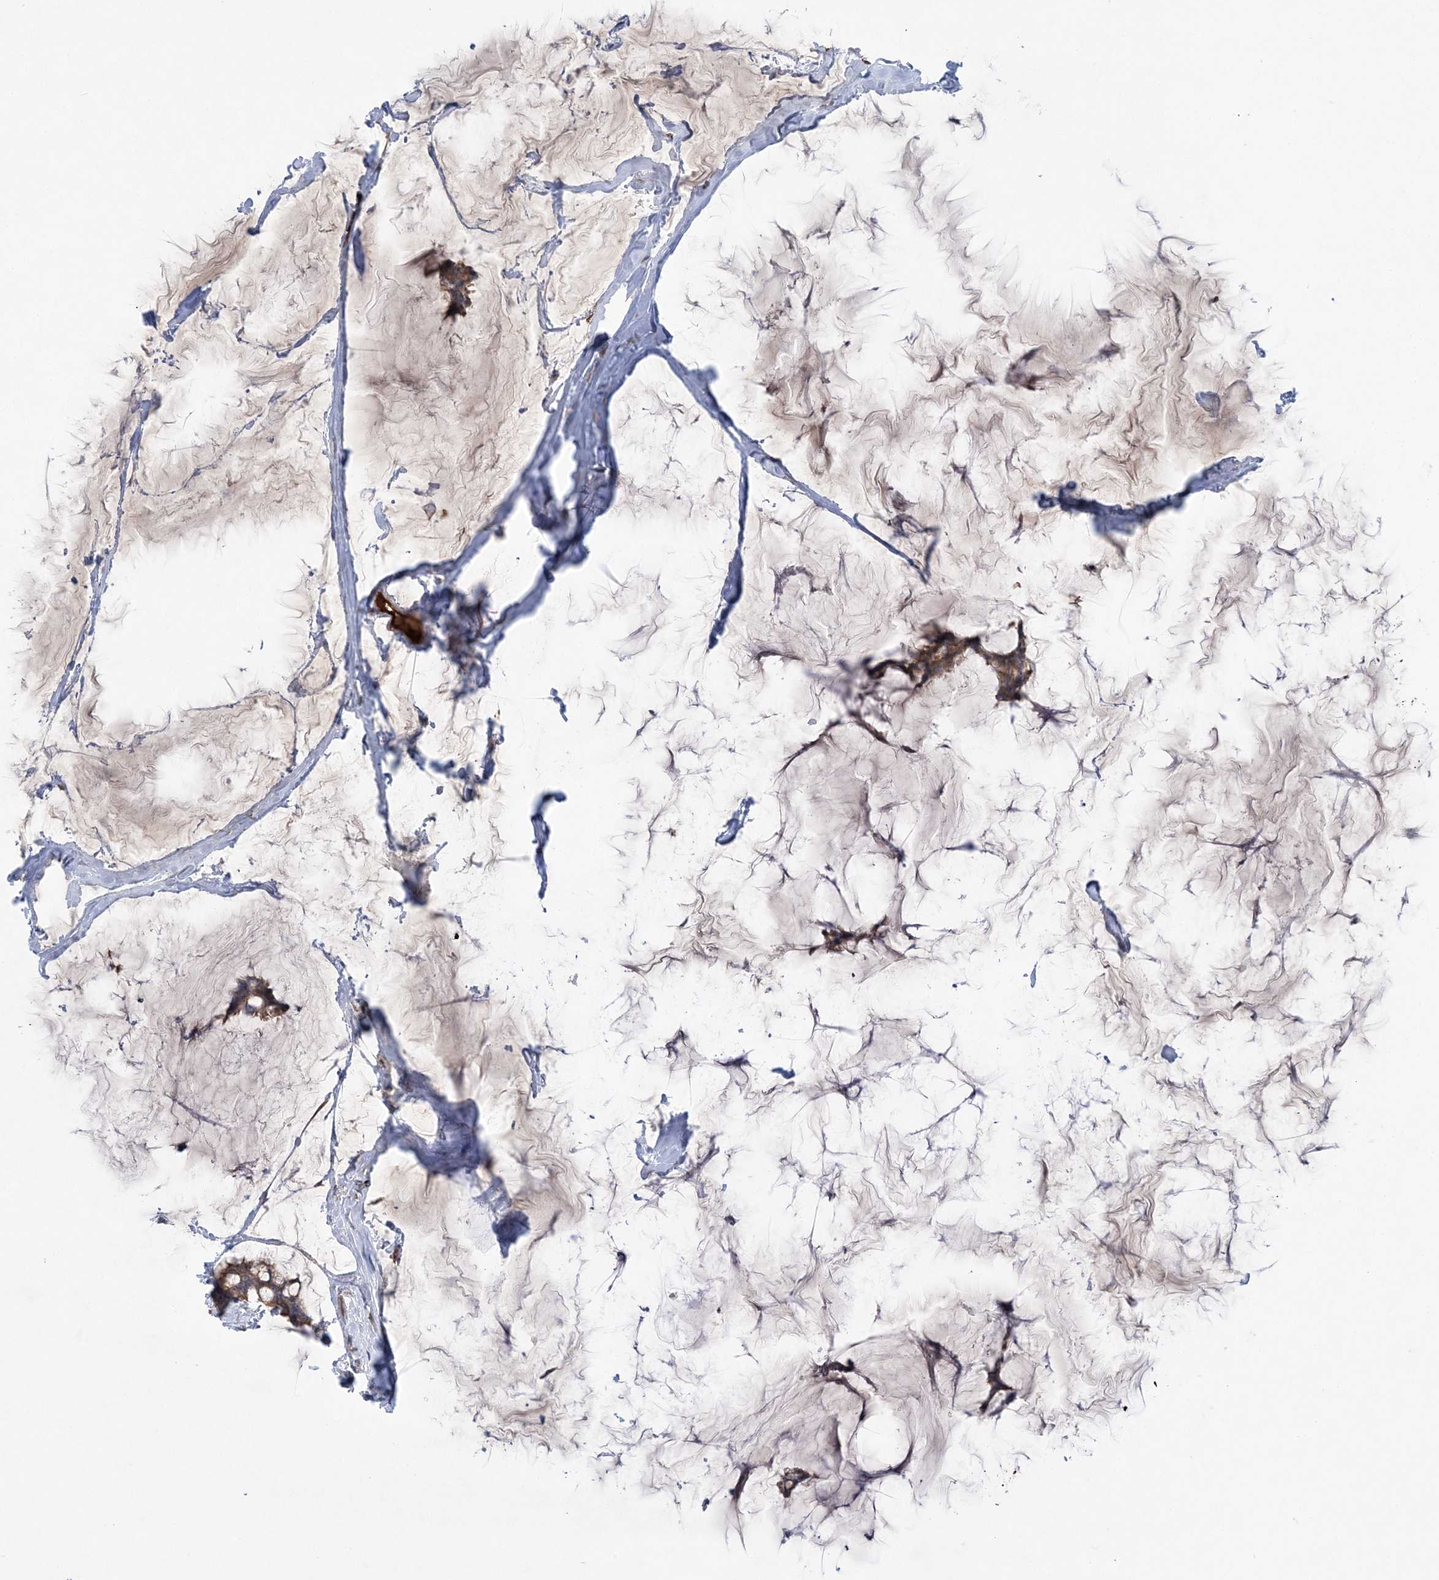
{"staining": {"intensity": "moderate", "quantity": ">75%", "location": "cytoplasmic/membranous"}, "tissue": "breast cancer", "cell_type": "Tumor cells", "image_type": "cancer", "snomed": [{"axis": "morphology", "description": "Duct carcinoma"}, {"axis": "topography", "description": "Breast"}], "caption": "There is medium levels of moderate cytoplasmic/membranous positivity in tumor cells of breast infiltrating ductal carcinoma, as demonstrated by immunohistochemical staining (brown color).", "gene": "ACAP2", "patient": {"sex": "female", "age": 93}}